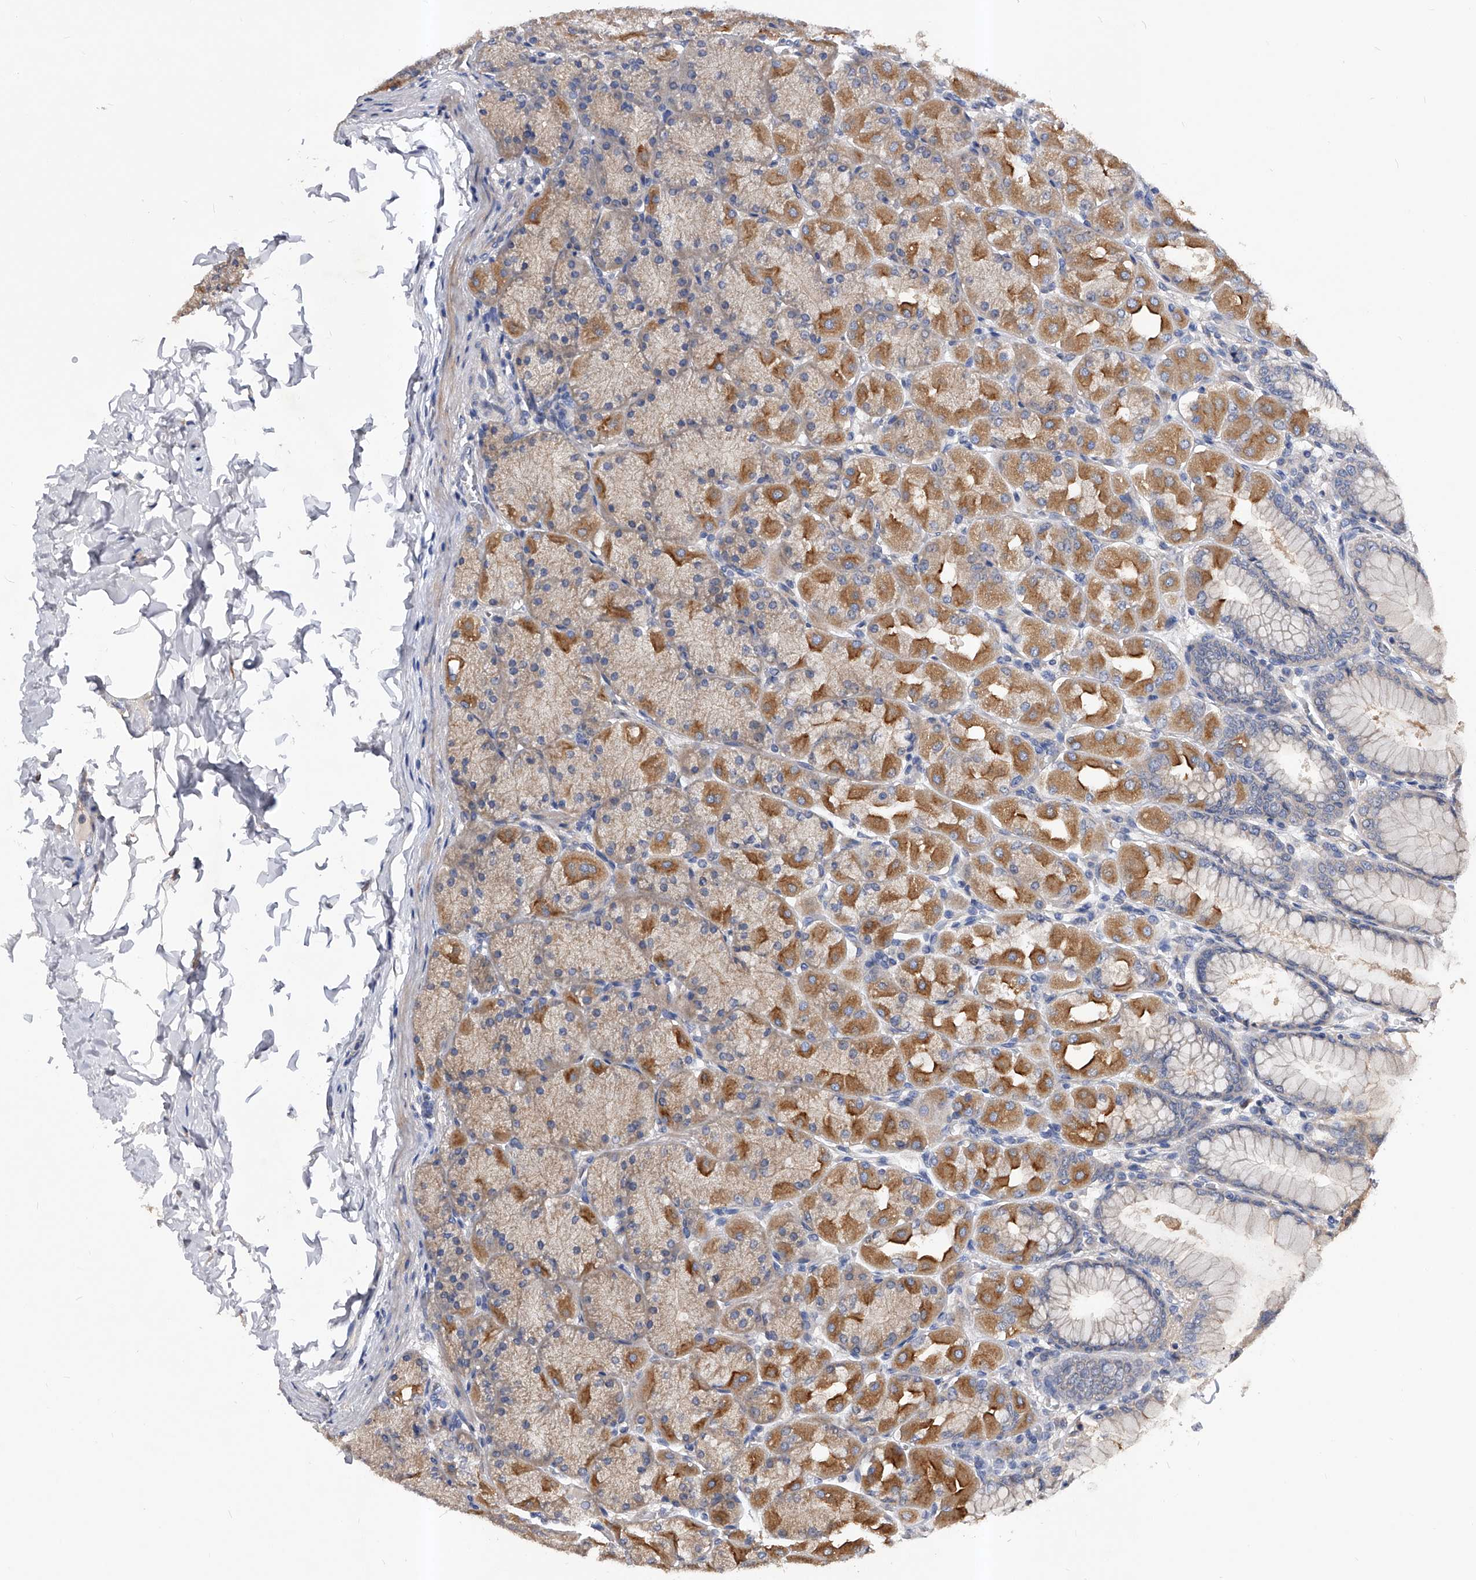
{"staining": {"intensity": "moderate", "quantity": "25%-75%", "location": "cytoplasmic/membranous"}, "tissue": "stomach", "cell_type": "Glandular cells", "image_type": "normal", "snomed": [{"axis": "morphology", "description": "Normal tissue, NOS"}, {"axis": "topography", "description": "Stomach, upper"}], "caption": "Immunohistochemical staining of normal stomach shows 25%-75% levels of moderate cytoplasmic/membranous protein expression in about 25%-75% of glandular cells.", "gene": "ARL4C", "patient": {"sex": "female", "age": 56}}